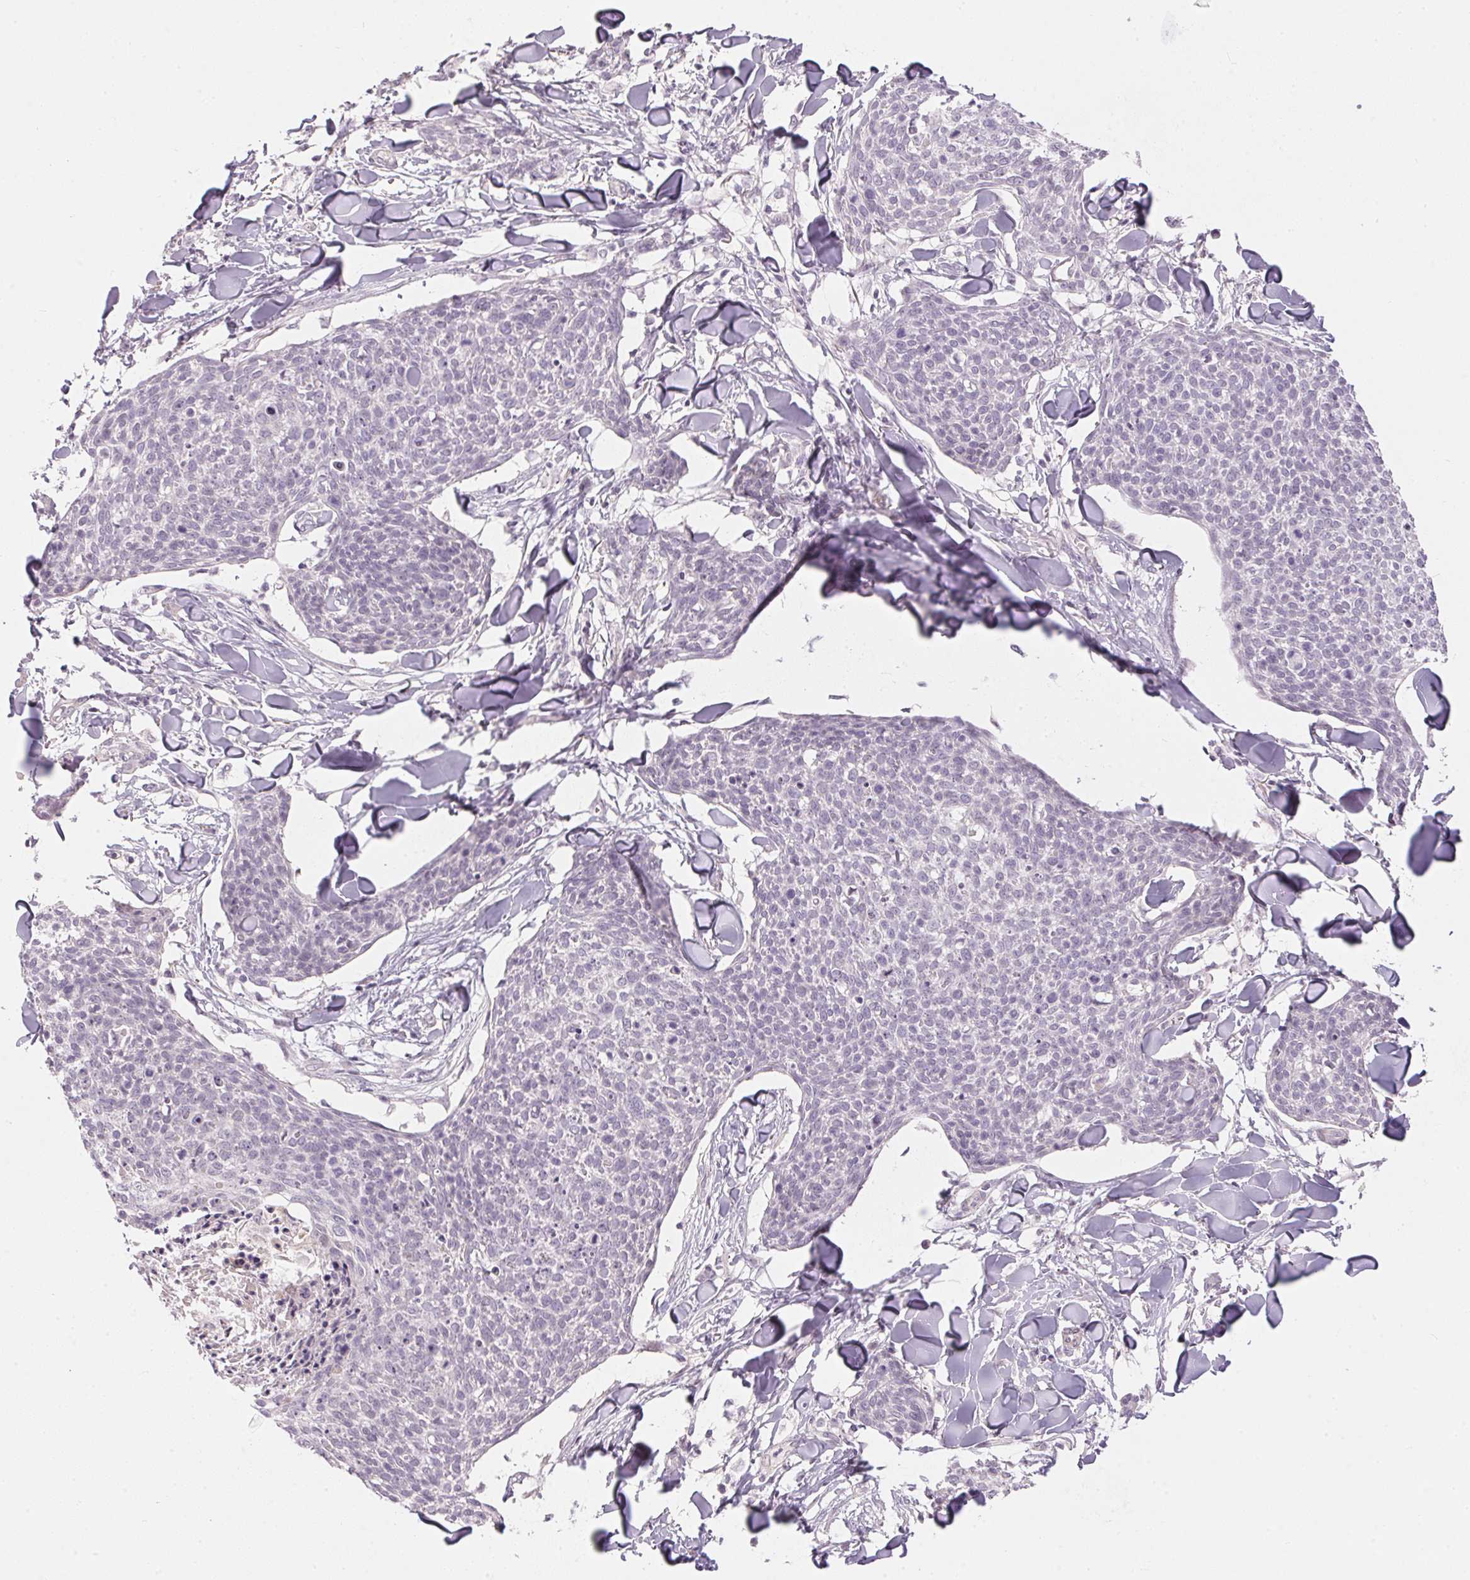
{"staining": {"intensity": "negative", "quantity": "none", "location": "none"}, "tissue": "skin cancer", "cell_type": "Tumor cells", "image_type": "cancer", "snomed": [{"axis": "morphology", "description": "Squamous cell carcinoma, NOS"}, {"axis": "topography", "description": "Skin"}, {"axis": "topography", "description": "Vulva"}], "caption": "This is a photomicrograph of IHC staining of squamous cell carcinoma (skin), which shows no staining in tumor cells.", "gene": "GDAP1L1", "patient": {"sex": "female", "age": 75}}